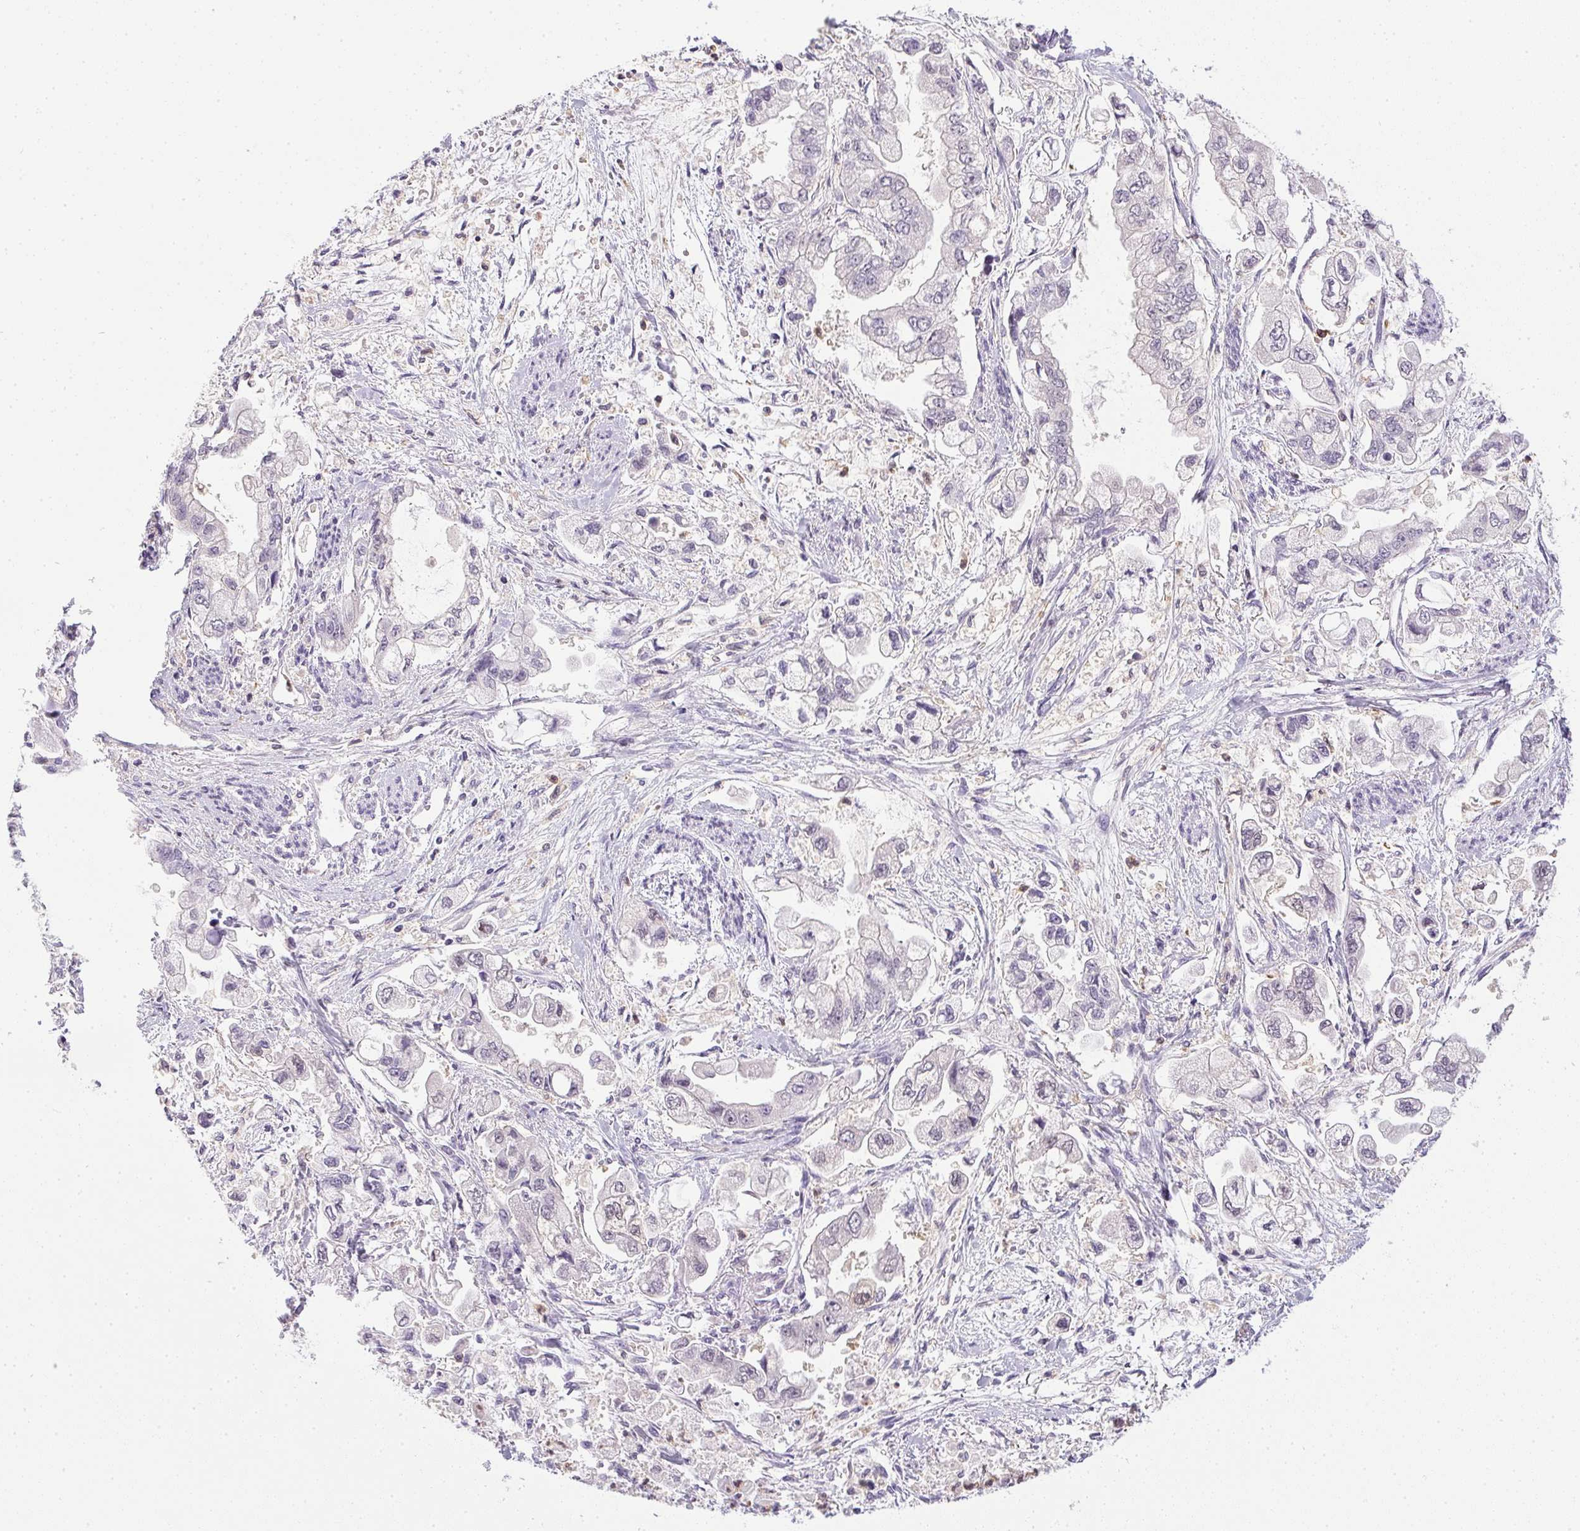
{"staining": {"intensity": "negative", "quantity": "none", "location": "none"}, "tissue": "stomach cancer", "cell_type": "Tumor cells", "image_type": "cancer", "snomed": [{"axis": "morphology", "description": "Normal tissue, NOS"}, {"axis": "morphology", "description": "Adenocarcinoma, NOS"}, {"axis": "topography", "description": "Stomach"}], "caption": "Tumor cells are negative for protein expression in human stomach adenocarcinoma.", "gene": "DNAJC5G", "patient": {"sex": "male", "age": 62}}